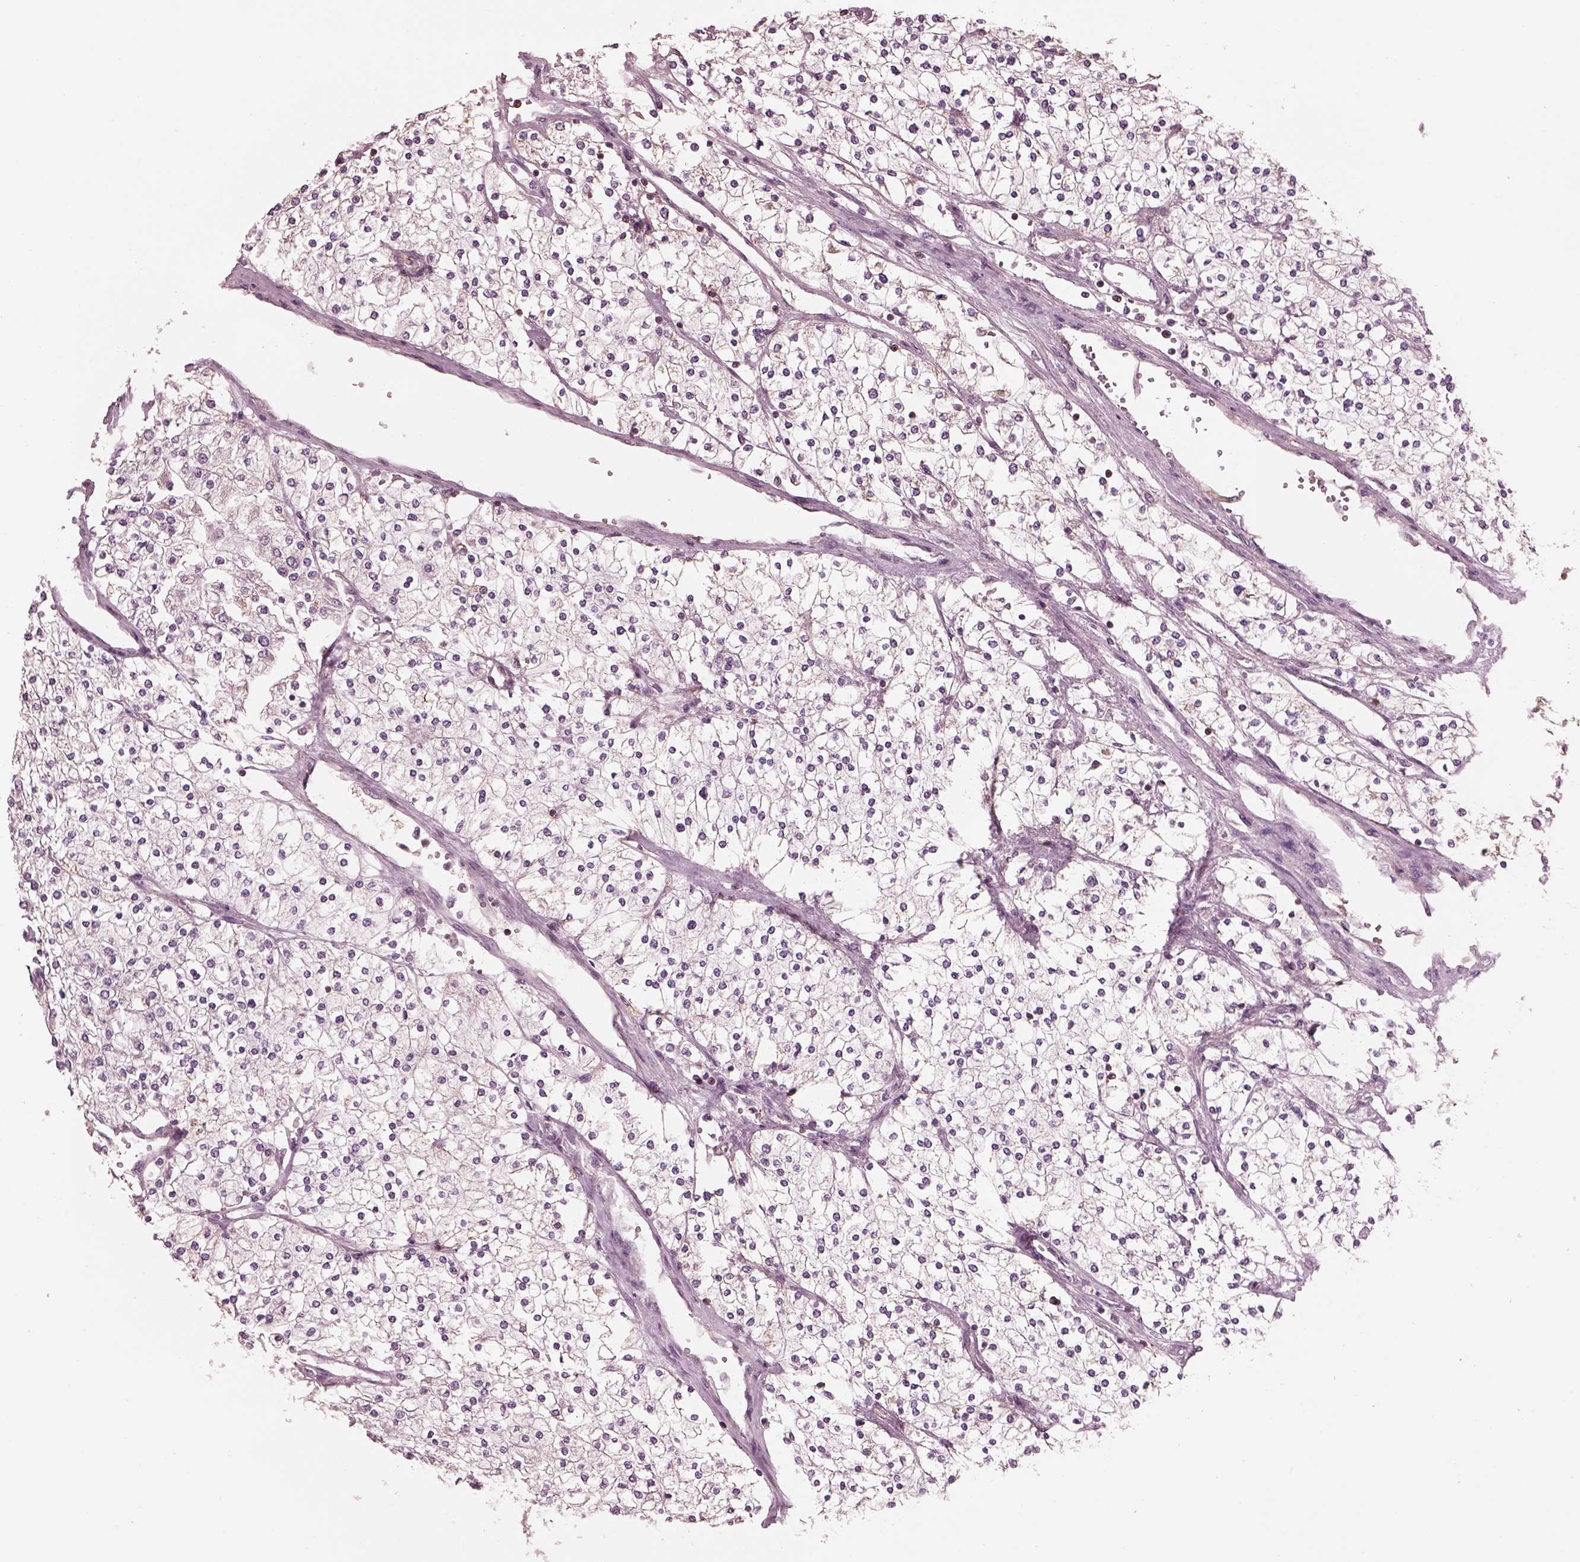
{"staining": {"intensity": "negative", "quantity": "none", "location": "none"}, "tissue": "renal cancer", "cell_type": "Tumor cells", "image_type": "cancer", "snomed": [{"axis": "morphology", "description": "Adenocarcinoma, NOS"}, {"axis": "topography", "description": "Kidney"}], "caption": "The immunohistochemistry image has no significant expression in tumor cells of renal cancer tissue.", "gene": "STK33", "patient": {"sex": "male", "age": 80}}